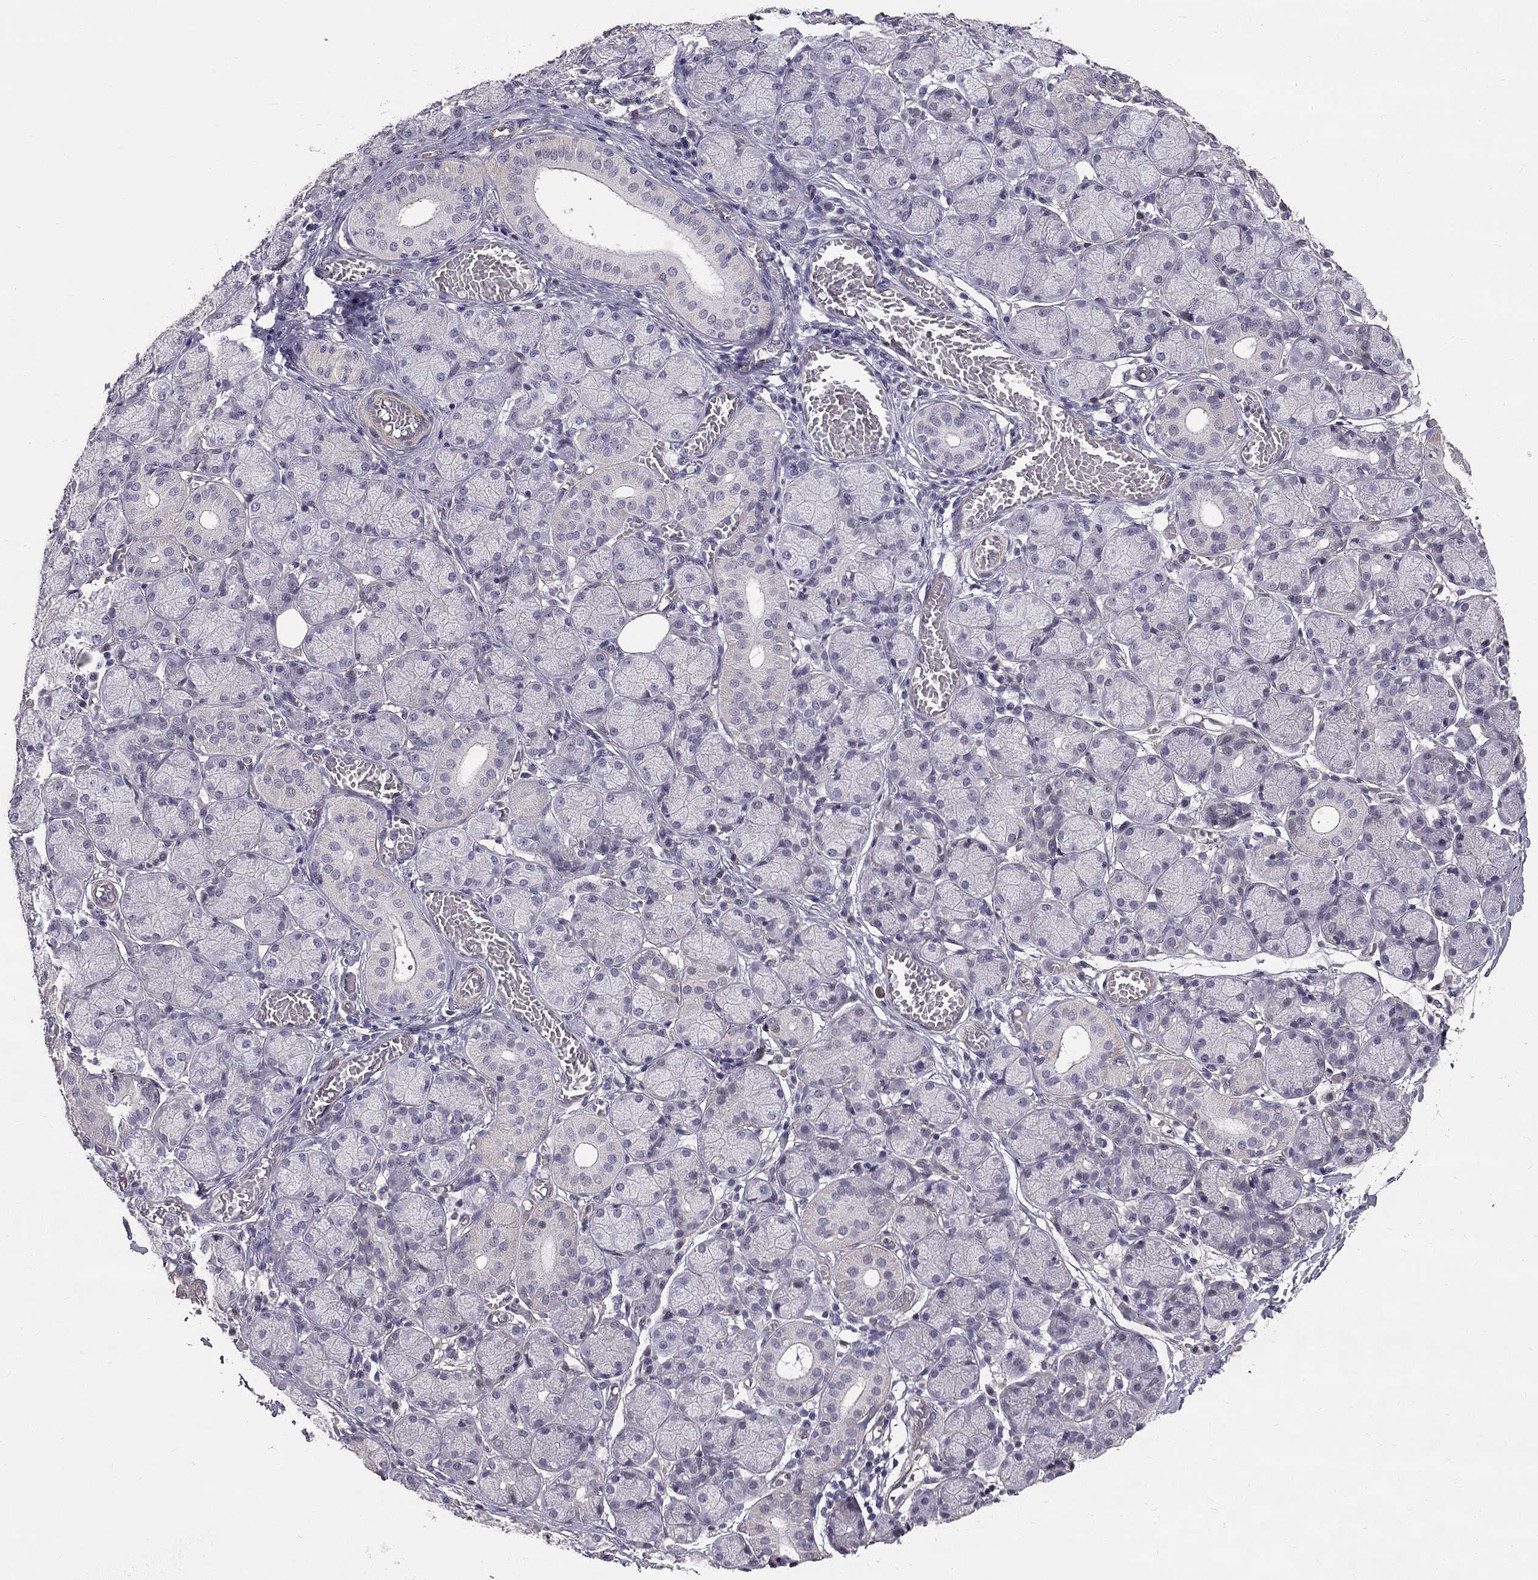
{"staining": {"intensity": "negative", "quantity": "none", "location": "none"}, "tissue": "salivary gland", "cell_type": "Glandular cells", "image_type": "normal", "snomed": [{"axis": "morphology", "description": "Normal tissue, NOS"}, {"axis": "topography", "description": "Salivary gland"}, {"axis": "topography", "description": "Peripheral nerve tissue"}], "caption": "This is an IHC image of benign salivary gland. There is no positivity in glandular cells.", "gene": "GJB4", "patient": {"sex": "female", "age": 24}}